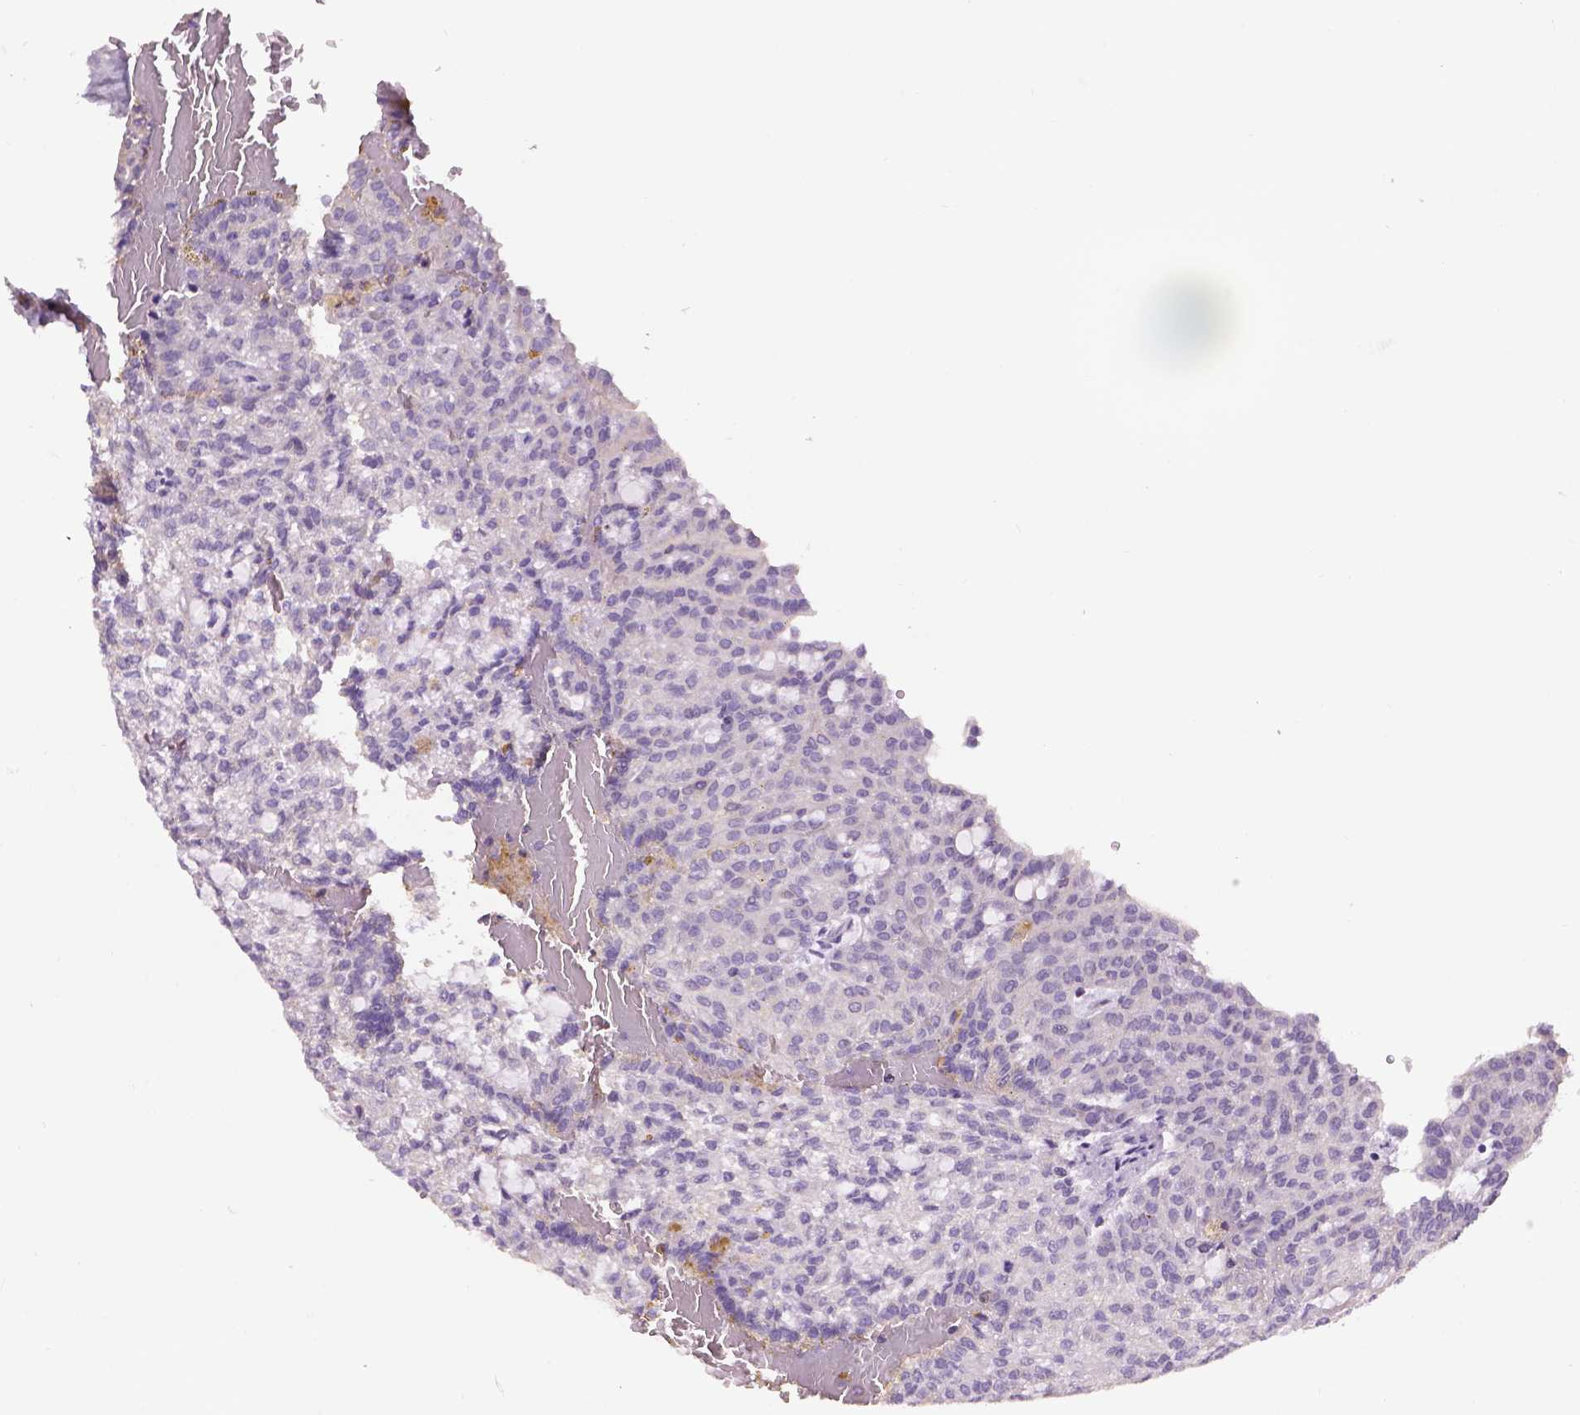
{"staining": {"intensity": "negative", "quantity": "none", "location": "none"}, "tissue": "renal cancer", "cell_type": "Tumor cells", "image_type": "cancer", "snomed": [{"axis": "morphology", "description": "Adenocarcinoma, NOS"}, {"axis": "topography", "description": "Kidney"}], "caption": "A high-resolution histopathology image shows IHC staining of adenocarcinoma (renal), which demonstrates no significant staining in tumor cells.", "gene": "CDKN2D", "patient": {"sex": "male", "age": 63}}